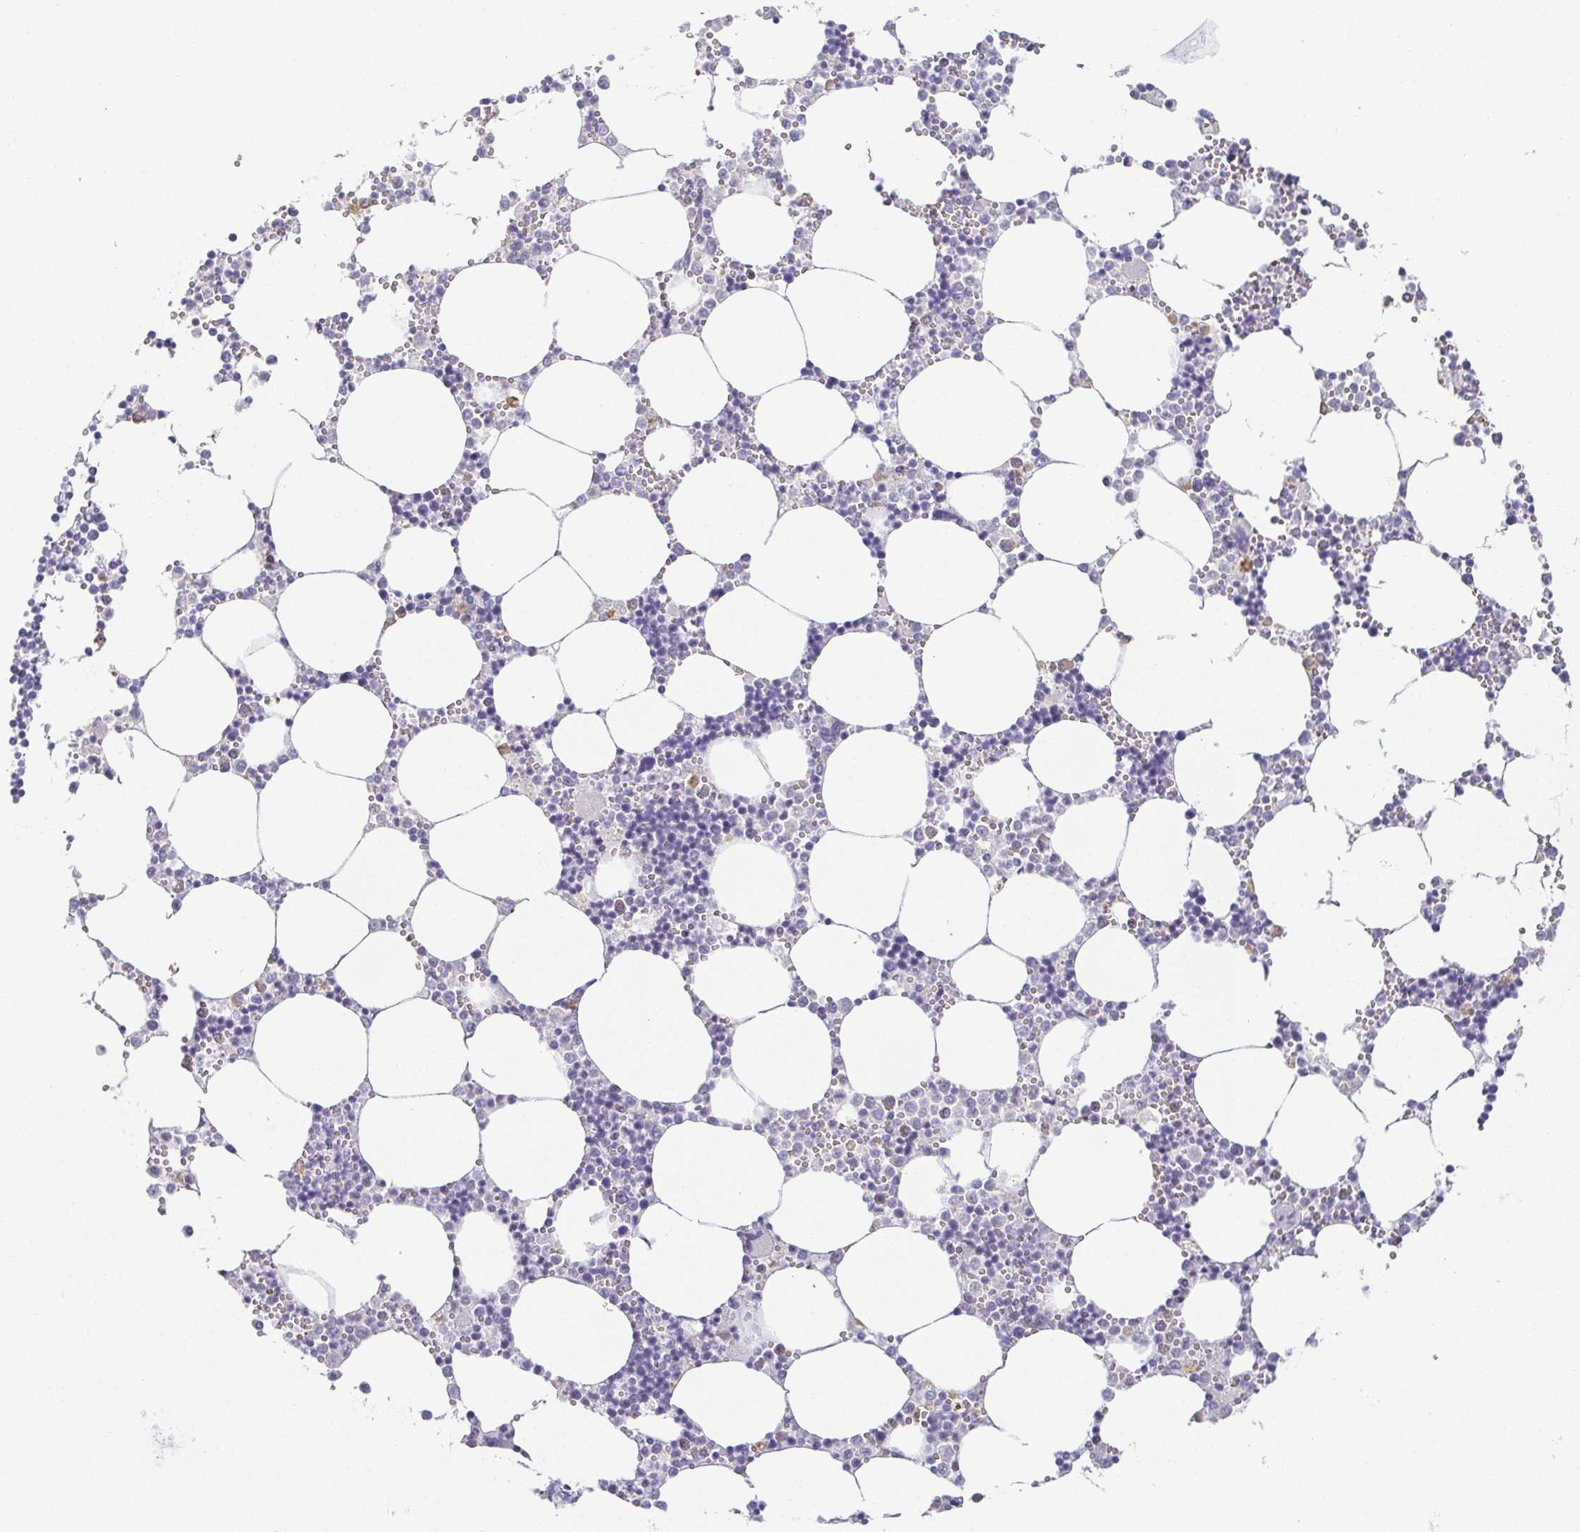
{"staining": {"intensity": "negative", "quantity": "none", "location": "none"}, "tissue": "bone marrow", "cell_type": "Hematopoietic cells", "image_type": "normal", "snomed": [{"axis": "morphology", "description": "Normal tissue, NOS"}, {"axis": "topography", "description": "Bone marrow"}], "caption": "IHC of normal human bone marrow demonstrates no expression in hematopoietic cells.", "gene": "PRR27", "patient": {"sex": "male", "age": 54}}